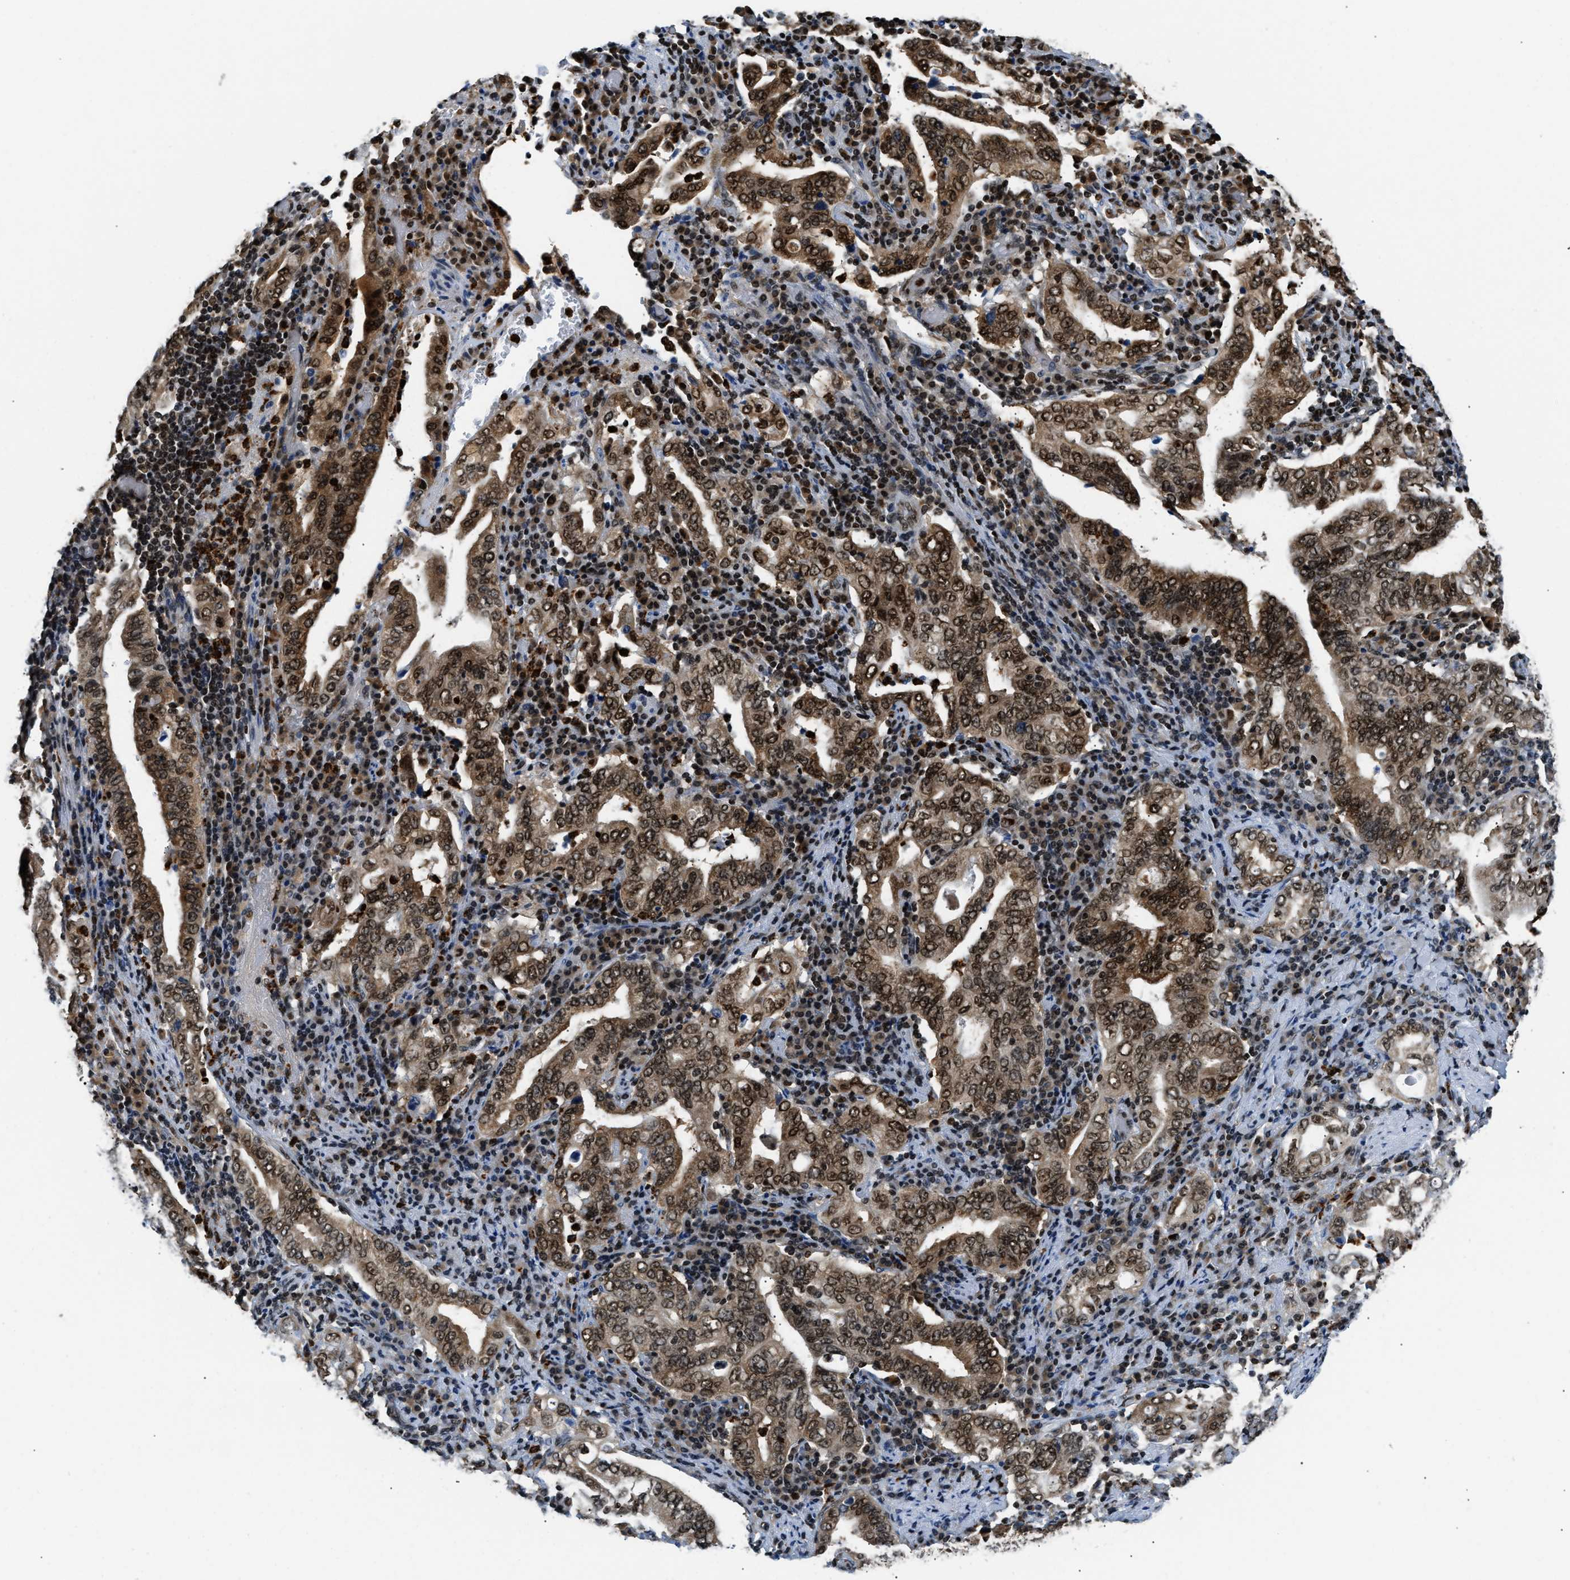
{"staining": {"intensity": "strong", "quantity": "25%-75%", "location": "cytoplasmic/membranous,nuclear"}, "tissue": "stomach cancer", "cell_type": "Tumor cells", "image_type": "cancer", "snomed": [{"axis": "morphology", "description": "Normal tissue, NOS"}, {"axis": "morphology", "description": "Adenocarcinoma, NOS"}, {"axis": "topography", "description": "Esophagus"}, {"axis": "topography", "description": "Stomach, upper"}, {"axis": "topography", "description": "Peripheral nerve tissue"}], "caption": "Brown immunohistochemical staining in adenocarcinoma (stomach) shows strong cytoplasmic/membranous and nuclear staining in about 25%-75% of tumor cells.", "gene": "CCNDBP1", "patient": {"sex": "male", "age": 62}}